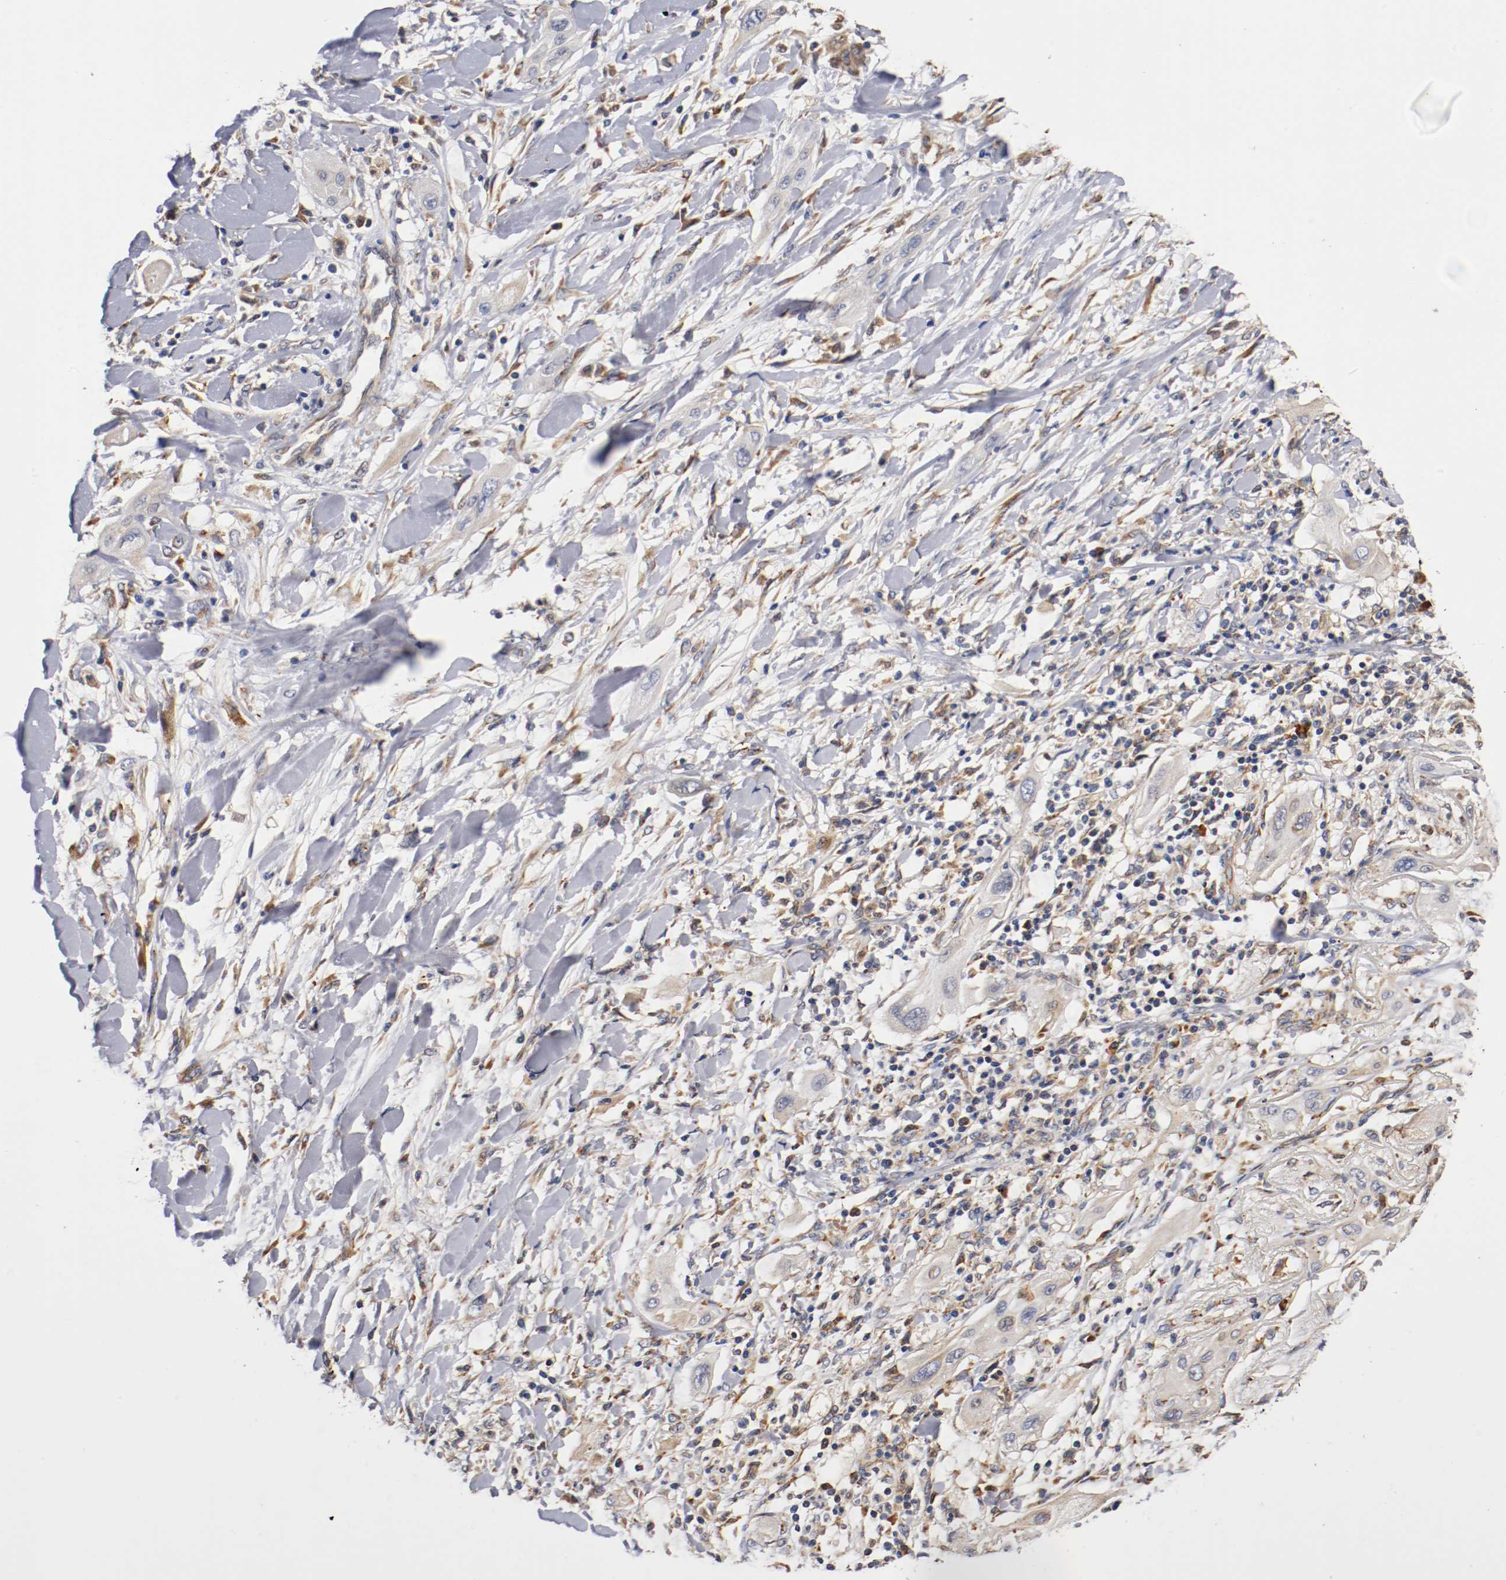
{"staining": {"intensity": "weak", "quantity": "<25%", "location": "cytoplasmic/membranous"}, "tissue": "lung cancer", "cell_type": "Tumor cells", "image_type": "cancer", "snomed": [{"axis": "morphology", "description": "Squamous cell carcinoma, NOS"}, {"axis": "topography", "description": "Lung"}], "caption": "Immunohistochemical staining of lung squamous cell carcinoma displays no significant positivity in tumor cells. The staining is performed using DAB (3,3'-diaminobenzidine) brown chromogen with nuclei counter-stained in using hematoxylin.", "gene": "TNFSF13", "patient": {"sex": "female", "age": 47}}